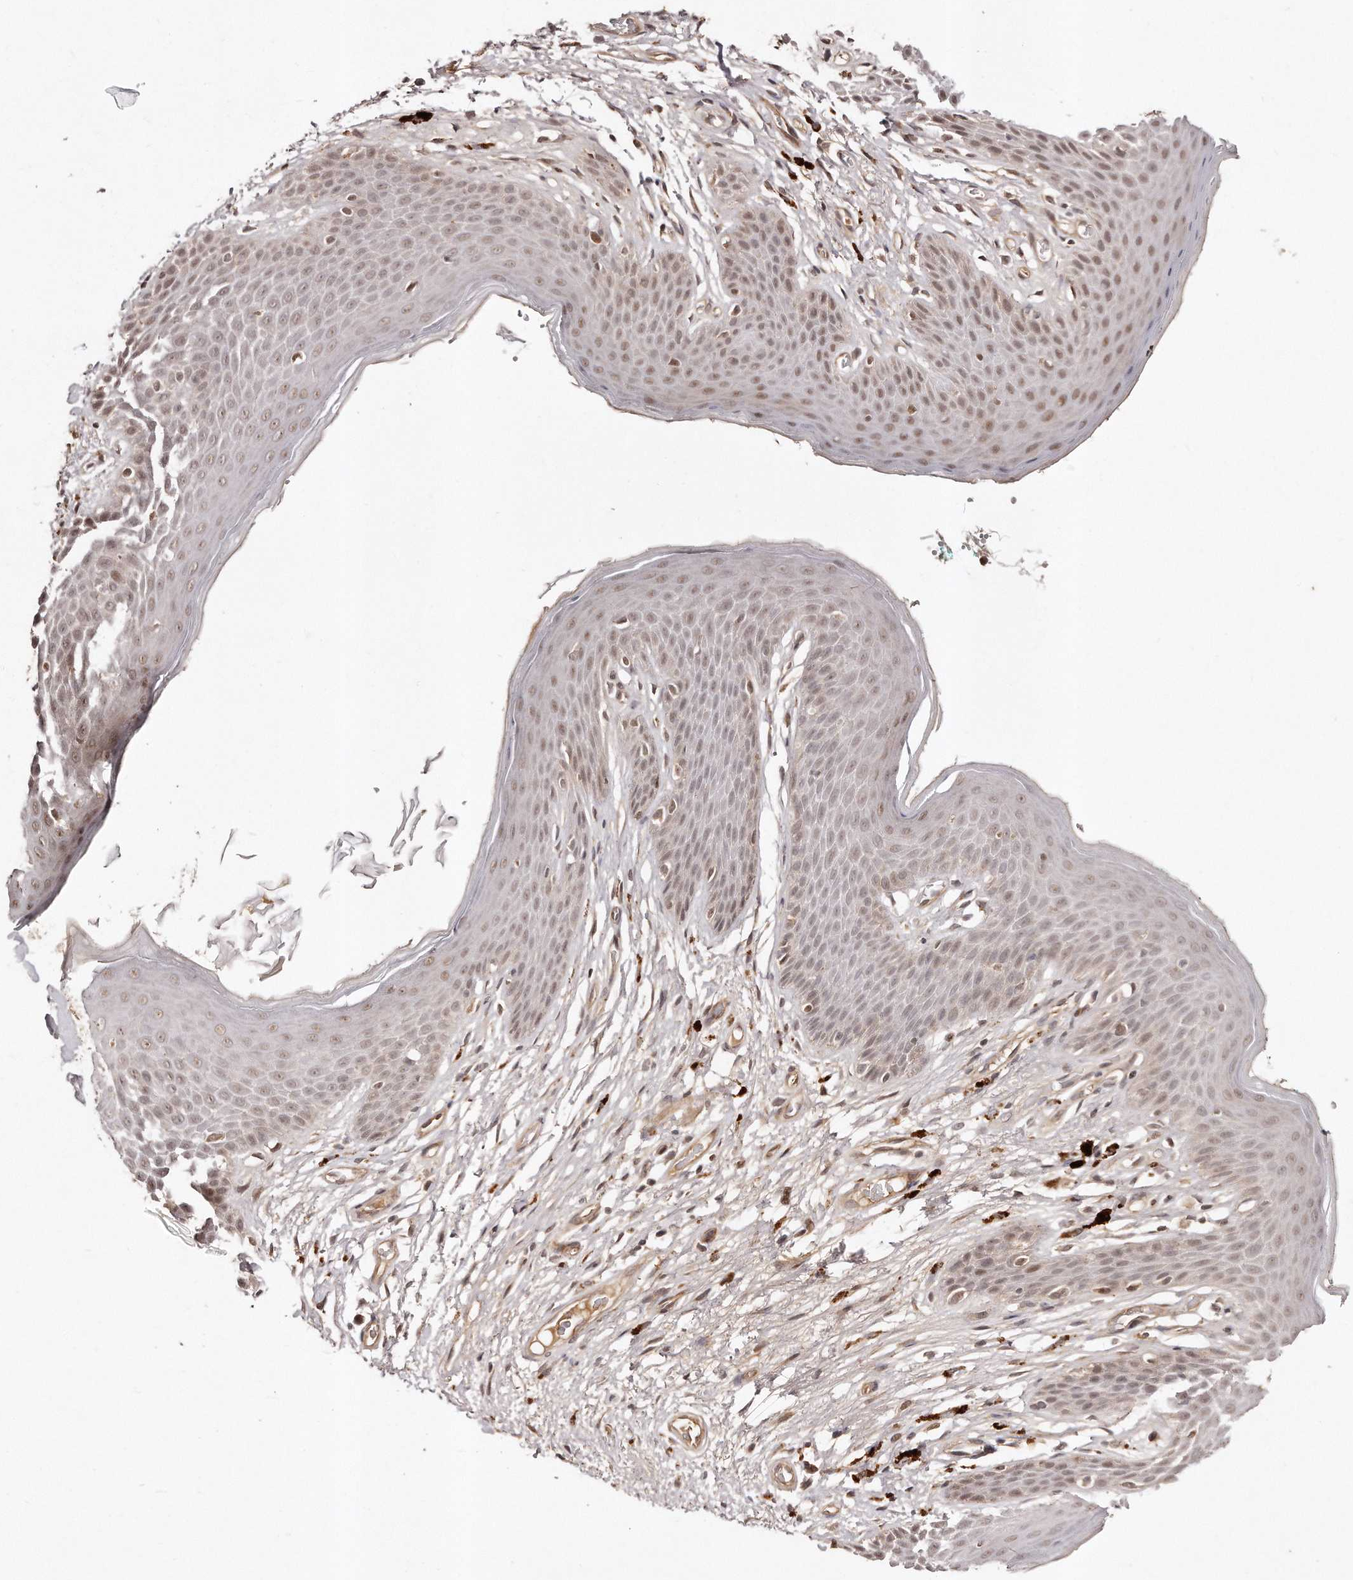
{"staining": {"intensity": "weak", "quantity": ">75%", "location": "nuclear"}, "tissue": "skin", "cell_type": "Epidermal cells", "image_type": "normal", "snomed": [{"axis": "morphology", "description": "Normal tissue, NOS"}, {"axis": "topography", "description": "Anal"}], "caption": "This is an image of immunohistochemistry (IHC) staining of normal skin, which shows weak staining in the nuclear of epidermal cells.", "gene": "SOX4", "patient": {"sex": "male", "age": 74}}